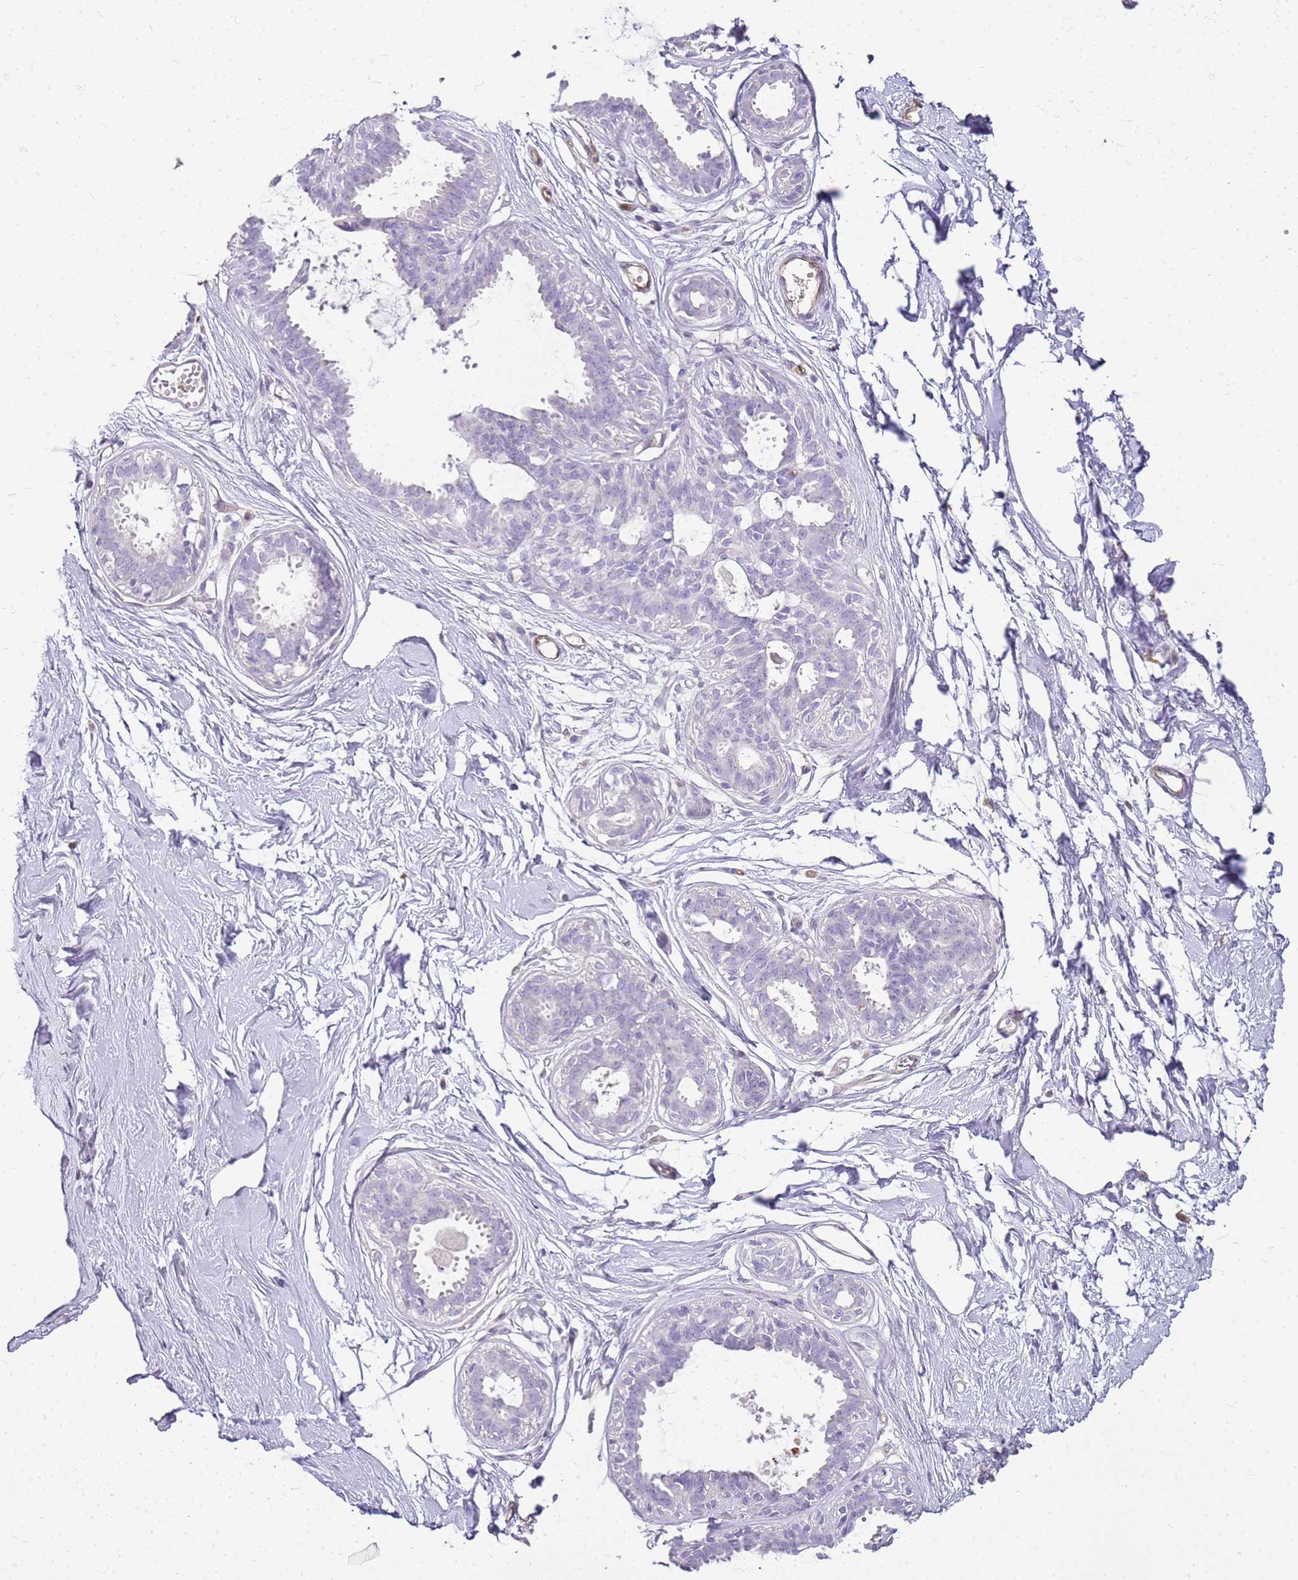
{"staining": {"intensity": "negative", "quantity": "none", "location": "none"}, "tissue": "breast", "cell_type": "Adipocytes", "image_type": "normal", "snomed": [{"axis": "morphology", "description": "Normal tissue, NOS"}, {"axis": "topography", "description": "Breast"}], "caption": "This is a image of immunohistochemistry staining of benign breast, which shows no positivity in adipocytes. Brightfield microscopy of immunohistochemistry stained with DAB (3,3'-diaminobenzidine) (brown) and hematoxylin (blue), captured at high magnification.", "gene": "SULT1E1", "patient": {"sex": "female", "age": 45}}